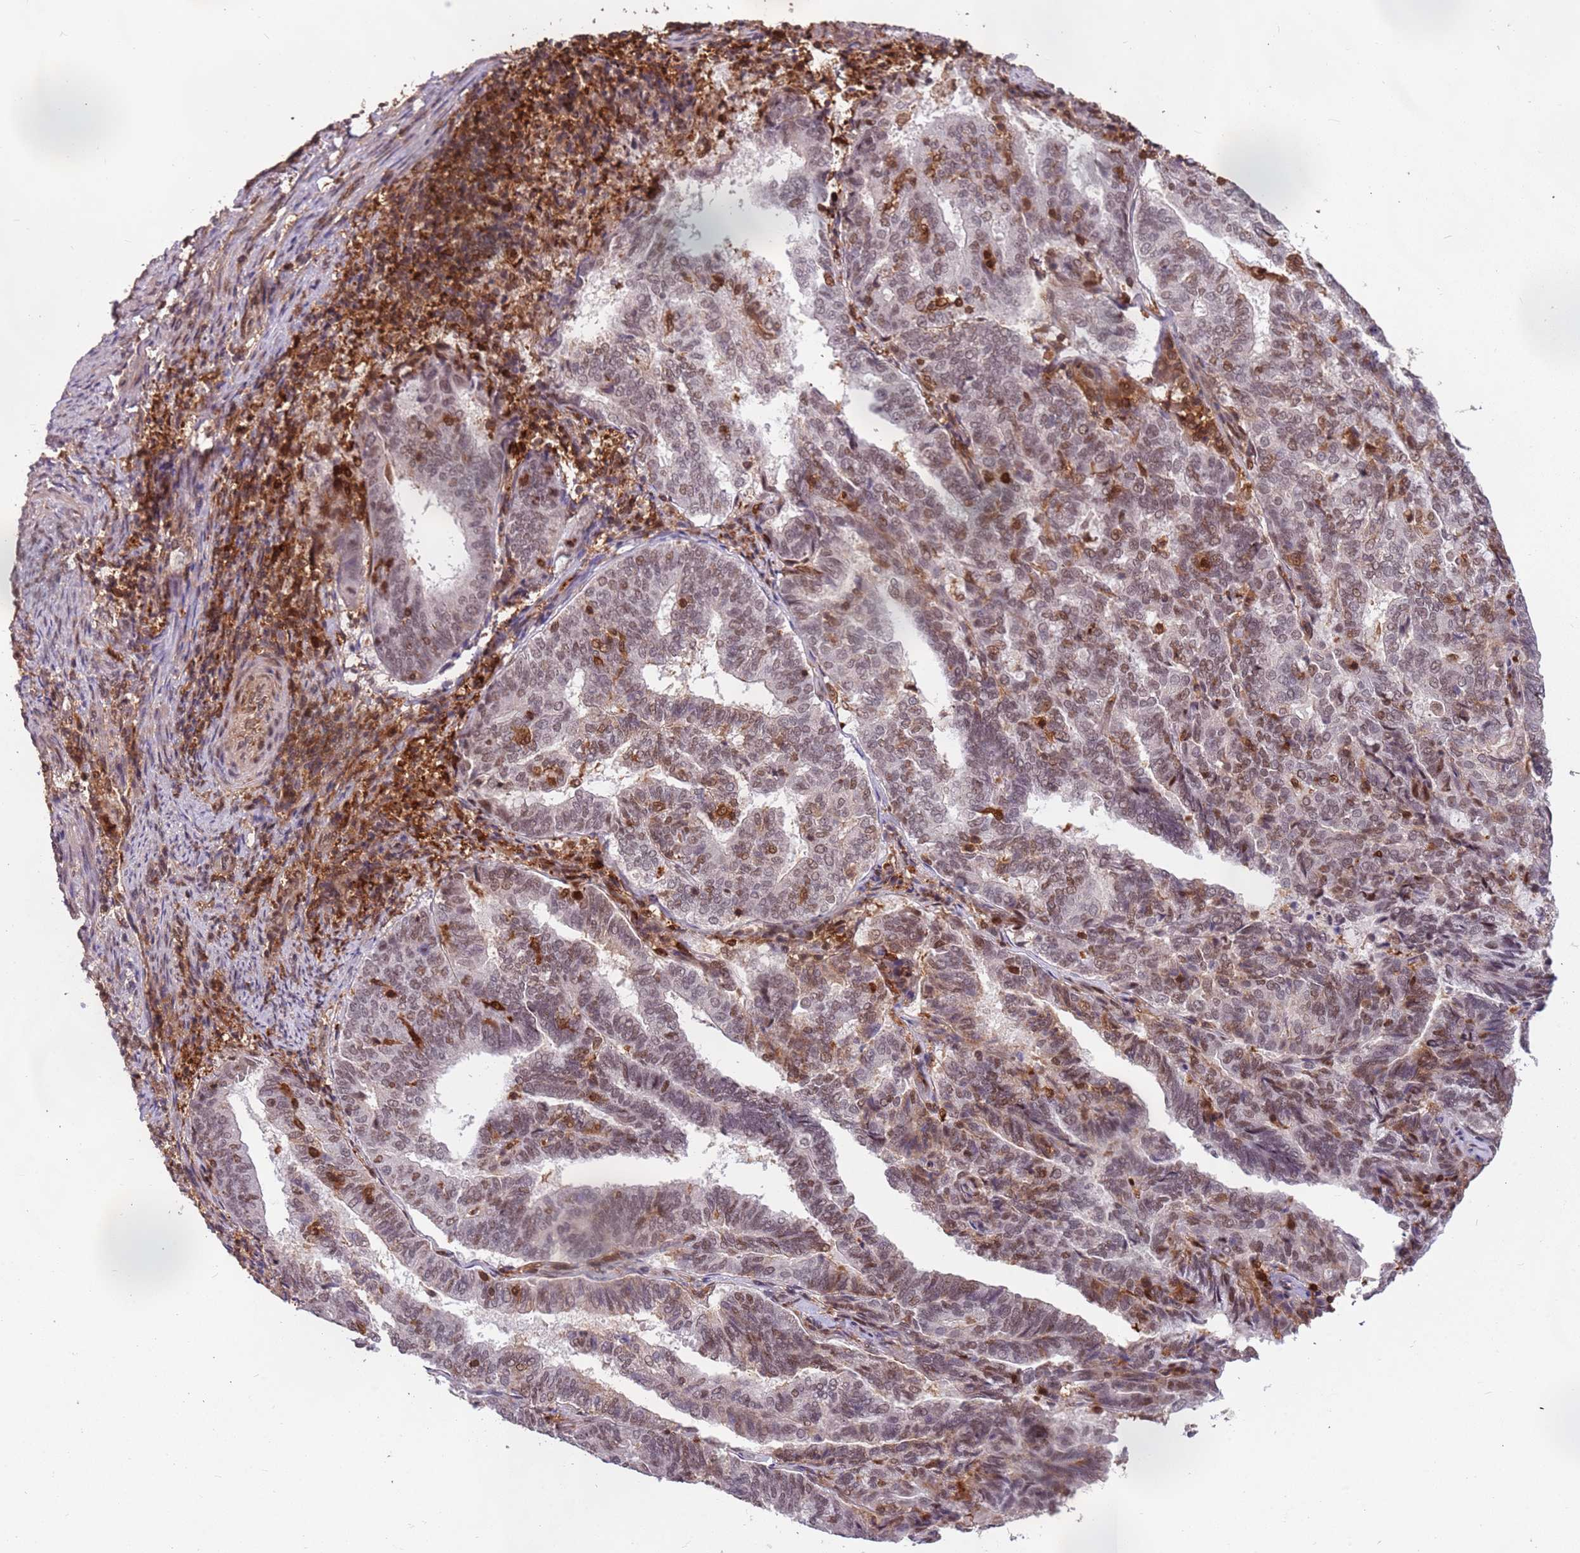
{"staining": {"intensity": "moderate", "quantity": "25%-75%", "location": "nuclear"}, "tissue": "endometrial cancer", "cell_type": "Tumor cells", "image_type": "cancer", "snomed": [{"axis": "morphology", "description": "Adenocarcinoma, NOS"}, {"axis": "topography", "description": "Endometrium"}], "caption": "Protein expression analysis of human endometrial adenocarcinoma reveals moderate nuclear expression in approximately 25%-75% of tumor cells.", "gene": "GBP2", "patient": {"sex": "female", "age": 80}}